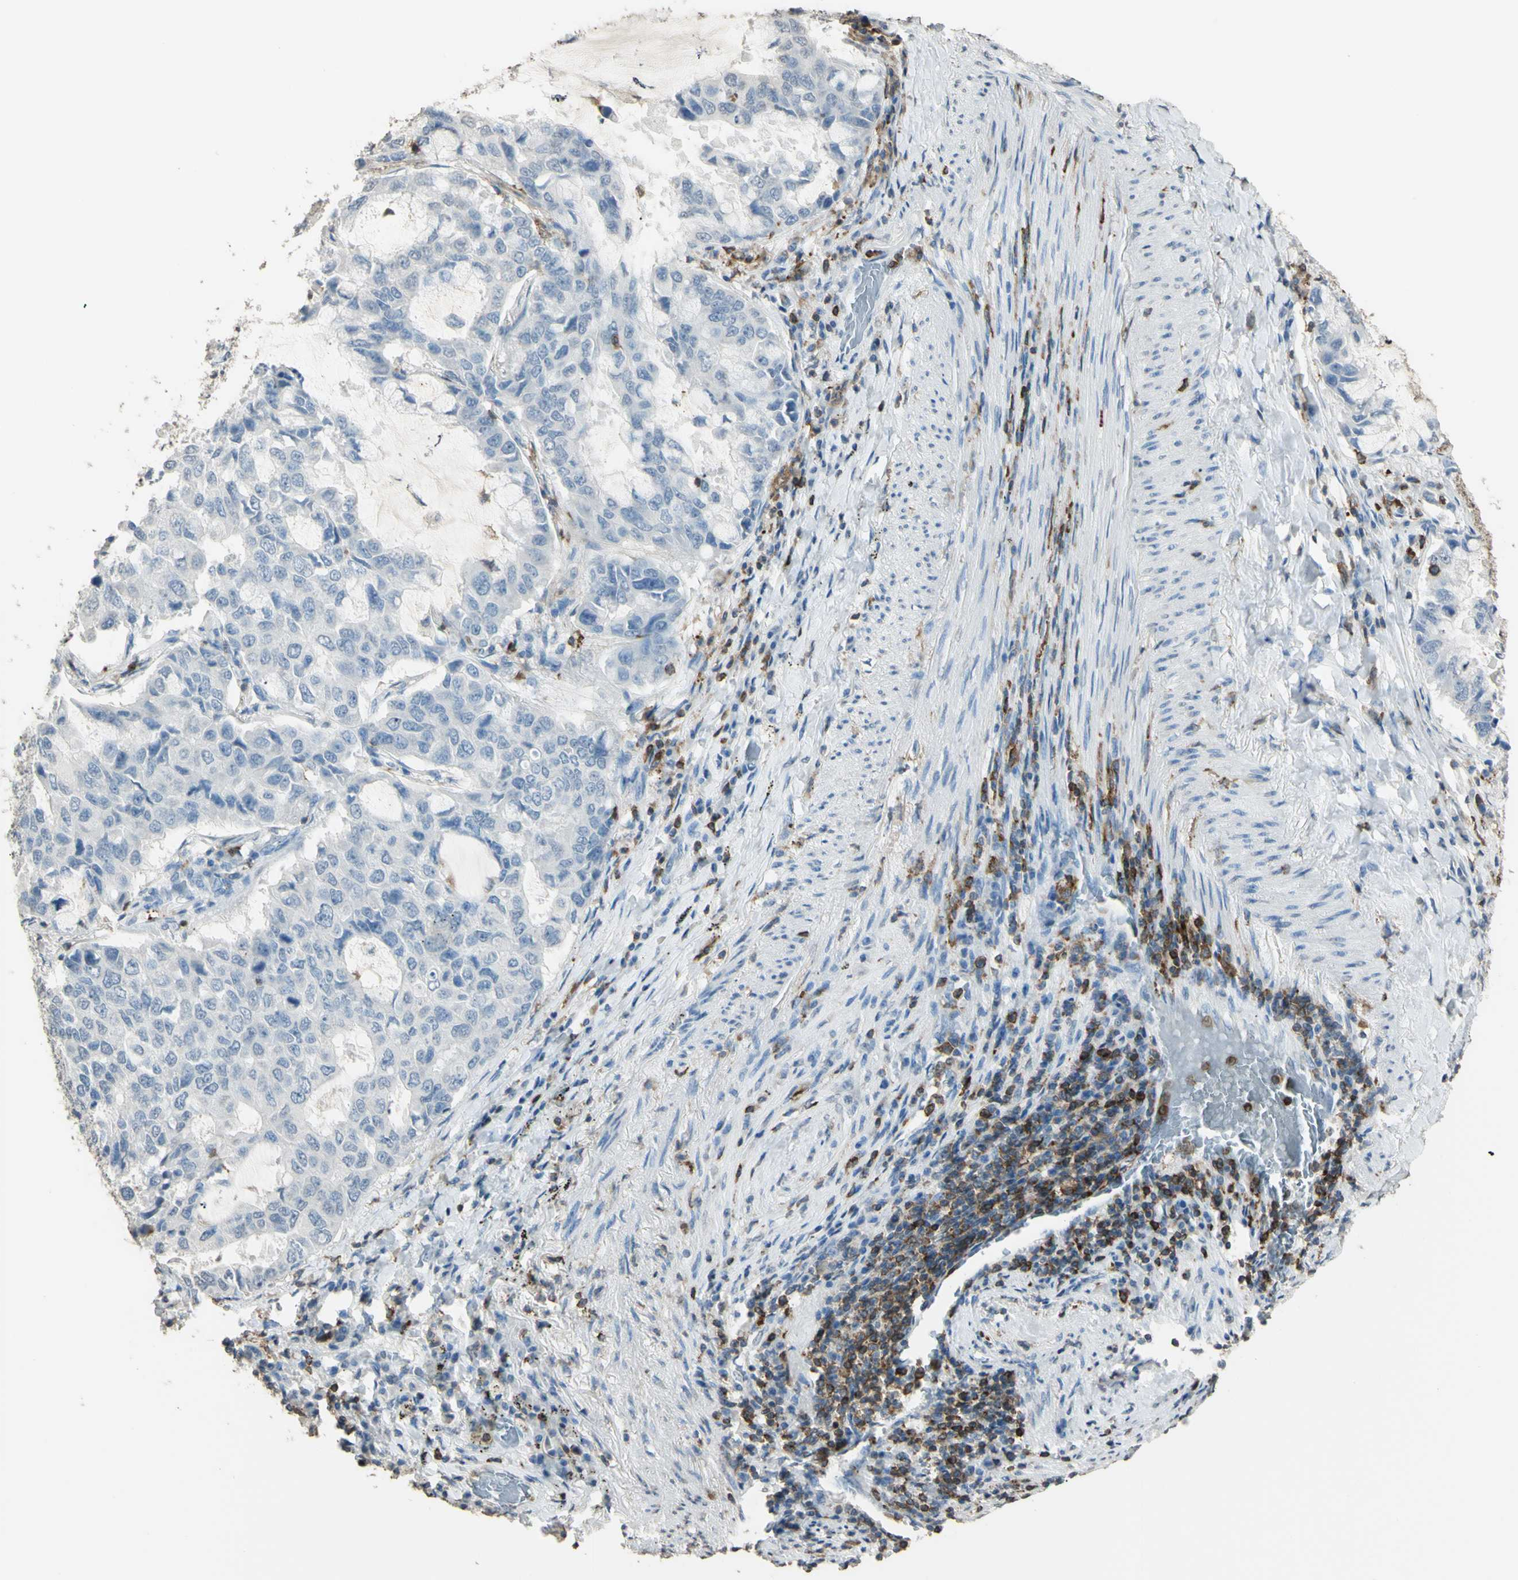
{"staining": {"intensity": "negative", "quantity": "none", "location": "none"}, "tissue": "lung cancer", "cell_type": "Tumor cells", "image_type": "cancer", "snomed": [{"axis": "morphology", "description": "Adenocarcinoma, NOS"}, {"axis": "topography", "description": "Lung"}], "caption": "An immunohistochemistry (IHC) photomicrograph of lung adenocarcinoma is shown. There is no staining in tumor cells of lung adenocarcinoma. (IHC, brightfield microscopy, high magnification).", "gene": "PSTPIP1", "patient": {"sex": "male", "age": 64}}